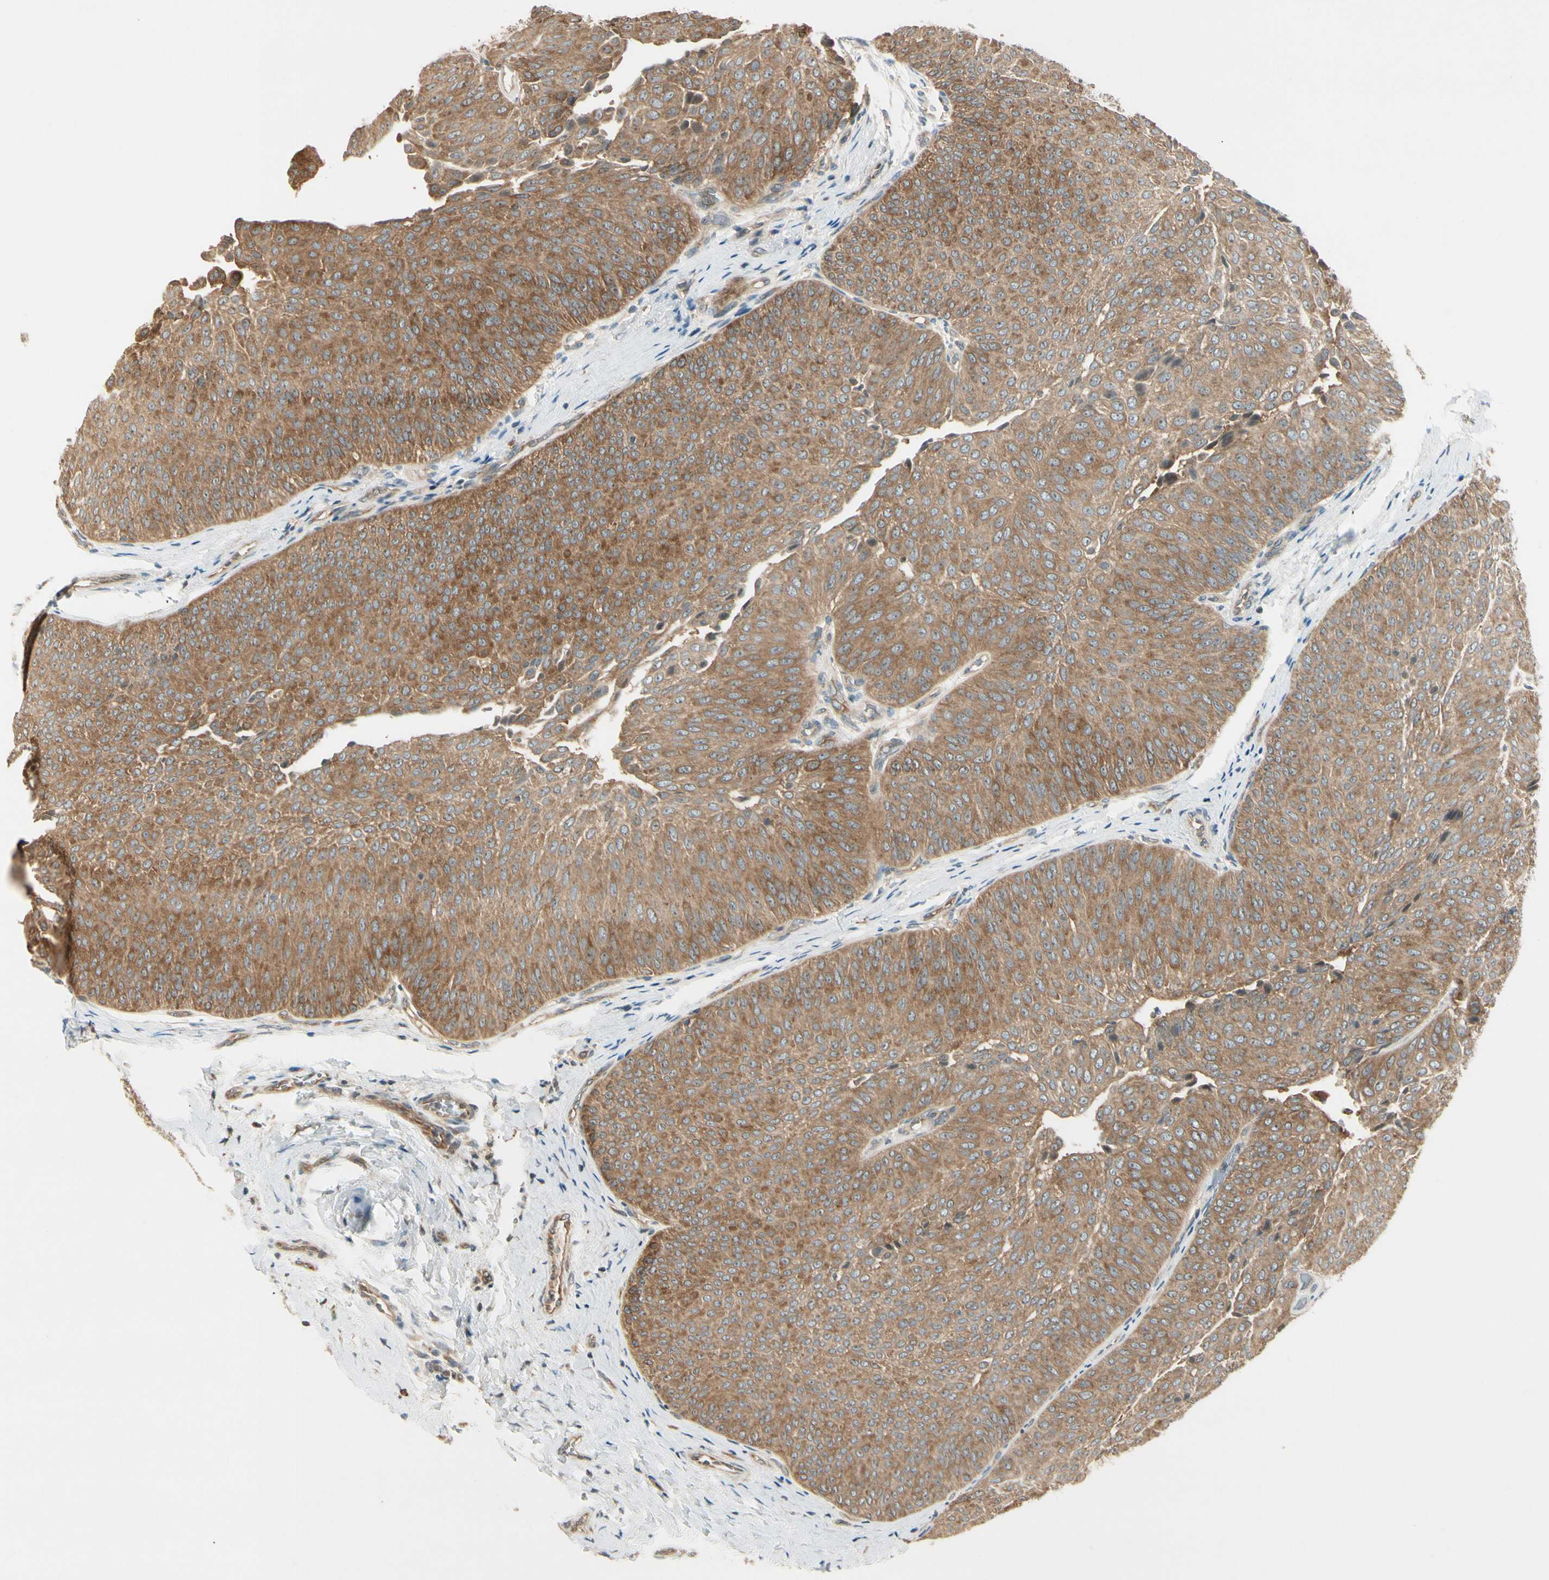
{"staining": {"intensity": "weak", "quantity": ">75%", "location": "cytoplasmic/membranous"}, "tissue": "urothelial cancer", "cell_type": "Tumor cells", "image_type": "cancer", "snomed": [{"axis": "morphology", "description": "Urothelial carcinoma, Low grade"}, {"axis": "topography", "description": "Urinary bladder"}], "caption": "Human urothelial cancer stained with a brown dye displays weak cytoplasmic/membranous positive positivity in approximately >75% of tumor cells.", "gene": "IPO5", "patient": {"sex": "female", "age": 60}}